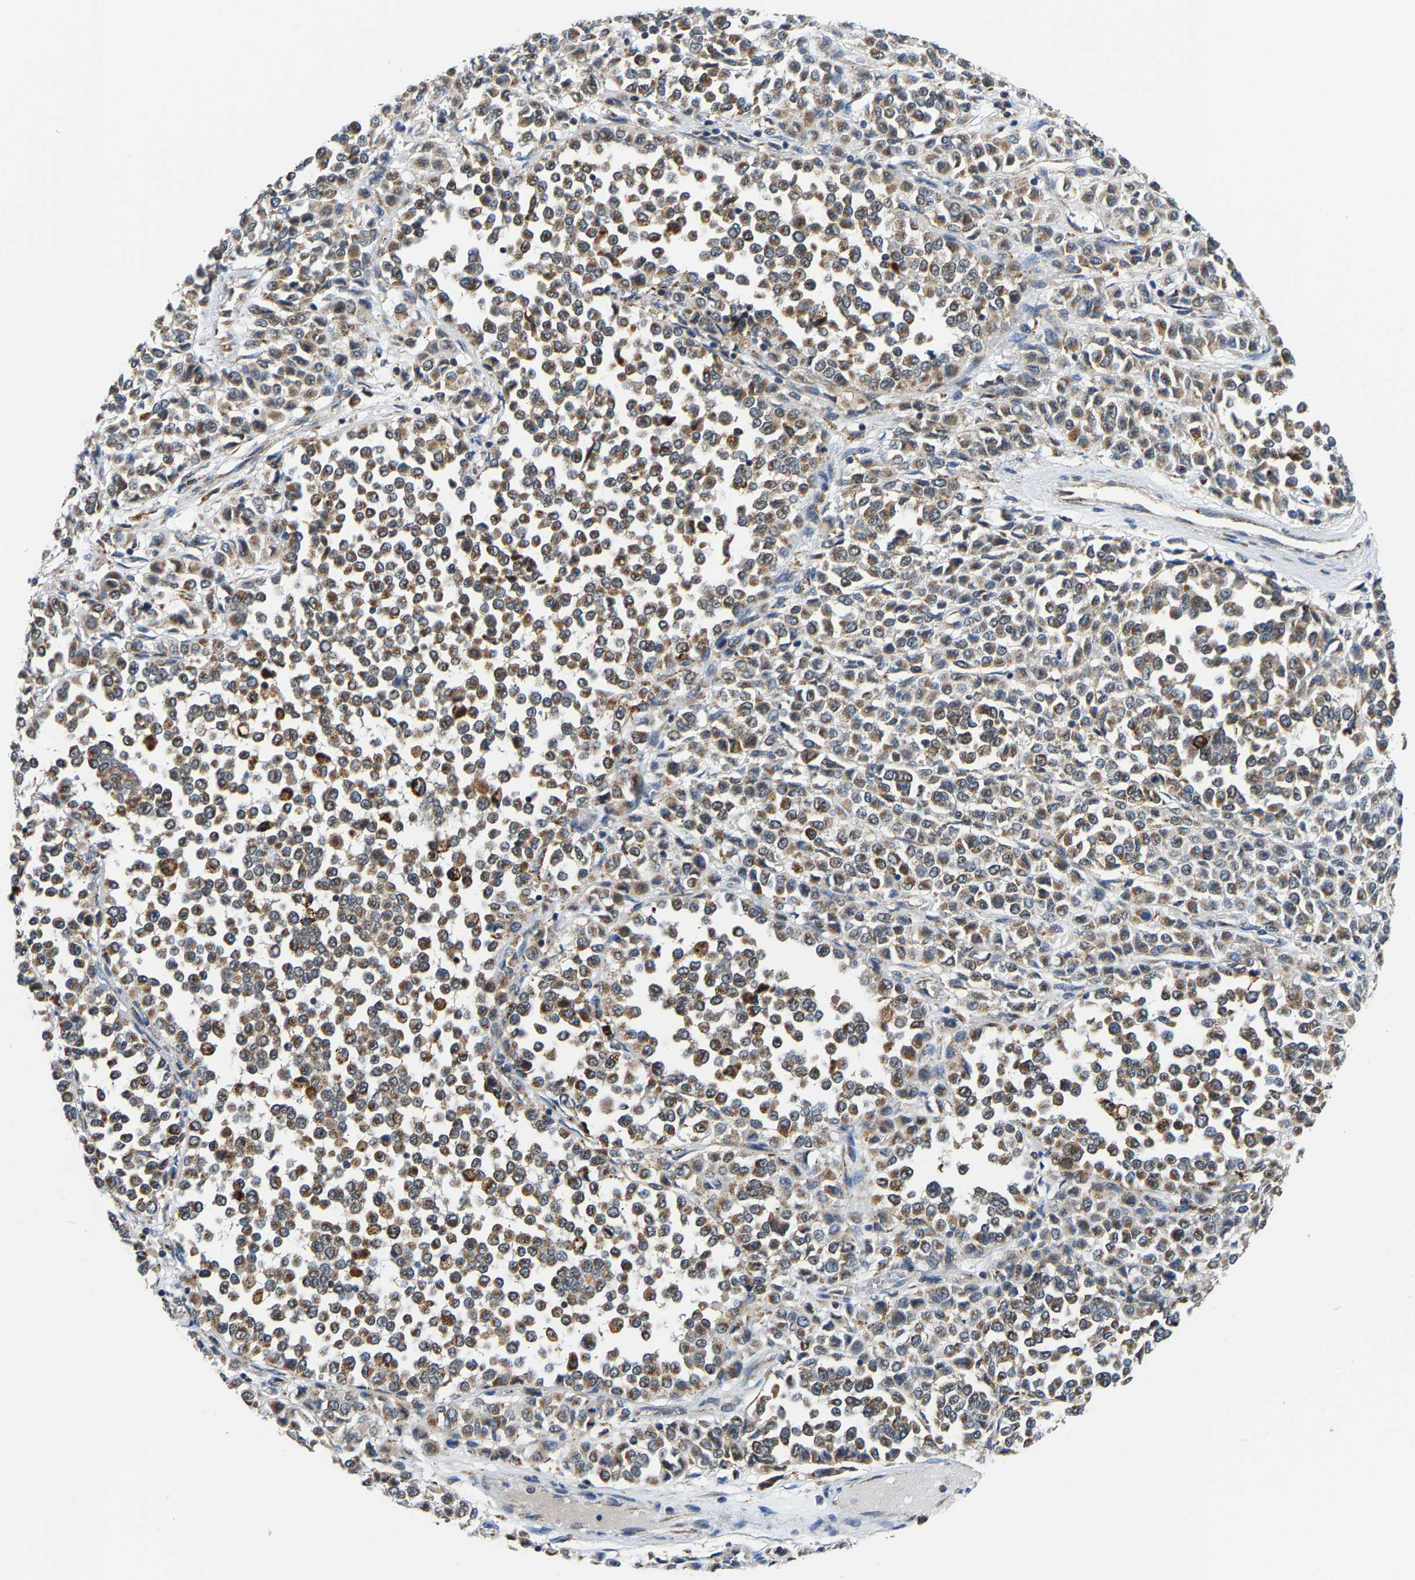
{"staining": {"intensity": "moderate", "quantity": ">75%", "location": "cytoplasmic/membranous"}, "tissue": "melanoma", "cell_type": "Tumor cells", "image_type": "cancer", "snomed": [{"axis": "morphology", "description": "Malignant melanoma, Metastatic site"}, {"axis": "topography", "description": "Pancreas"}], "caption": "DAB (3,3'-diaminobenzidine) immunohistochemical staining of malignant melanoma (metastatic site) demonstrates moderate cytoplasmic/membranous protein positivity in about >75% of tumor cells. (brown staining indicates protein expression, while blue staining denotes nuclei).", "gene": "GIMAP7", "patient": {"sex": "female", "age": 30}}